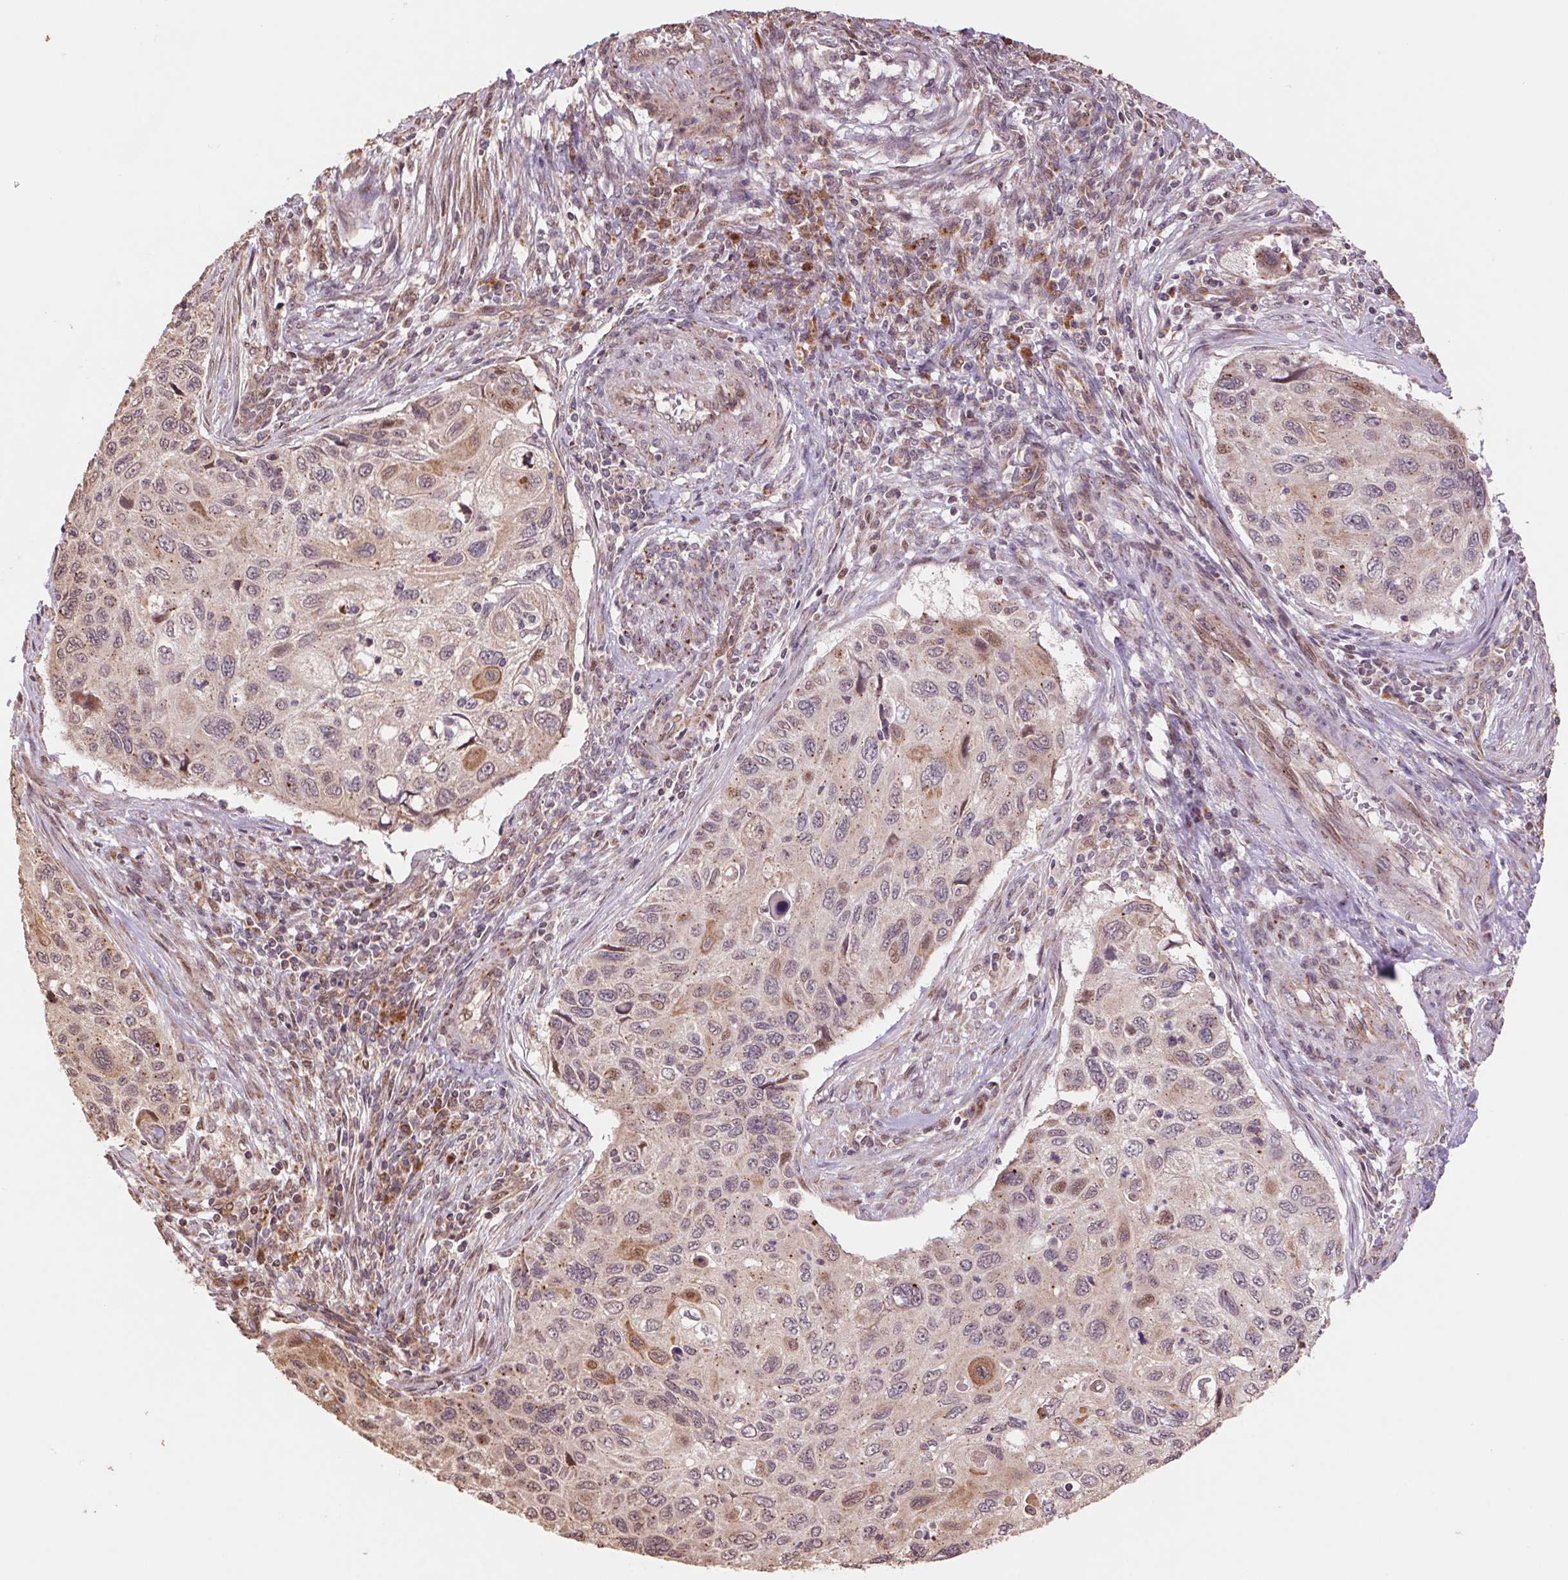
{"staining": {"intensity": "weak", "quantity": "<25%", "location": "cytoplasmic/membranous"}, "tissue": "cervical cancer", "cell_type": "Tumor cells", "image_type": "cancer", "snomed": [{"axis": "morphology", "description": "Squamous cell carcinoma, NOS"}, {"axis": "topography", "description": "Cervix"}], "caption": "Protein analysis of cervical squamous cell carcinoma displays no significant staining in tumor cells.", "gene": "PDHA1", "patient": {"sex": "female", "age": 70}}